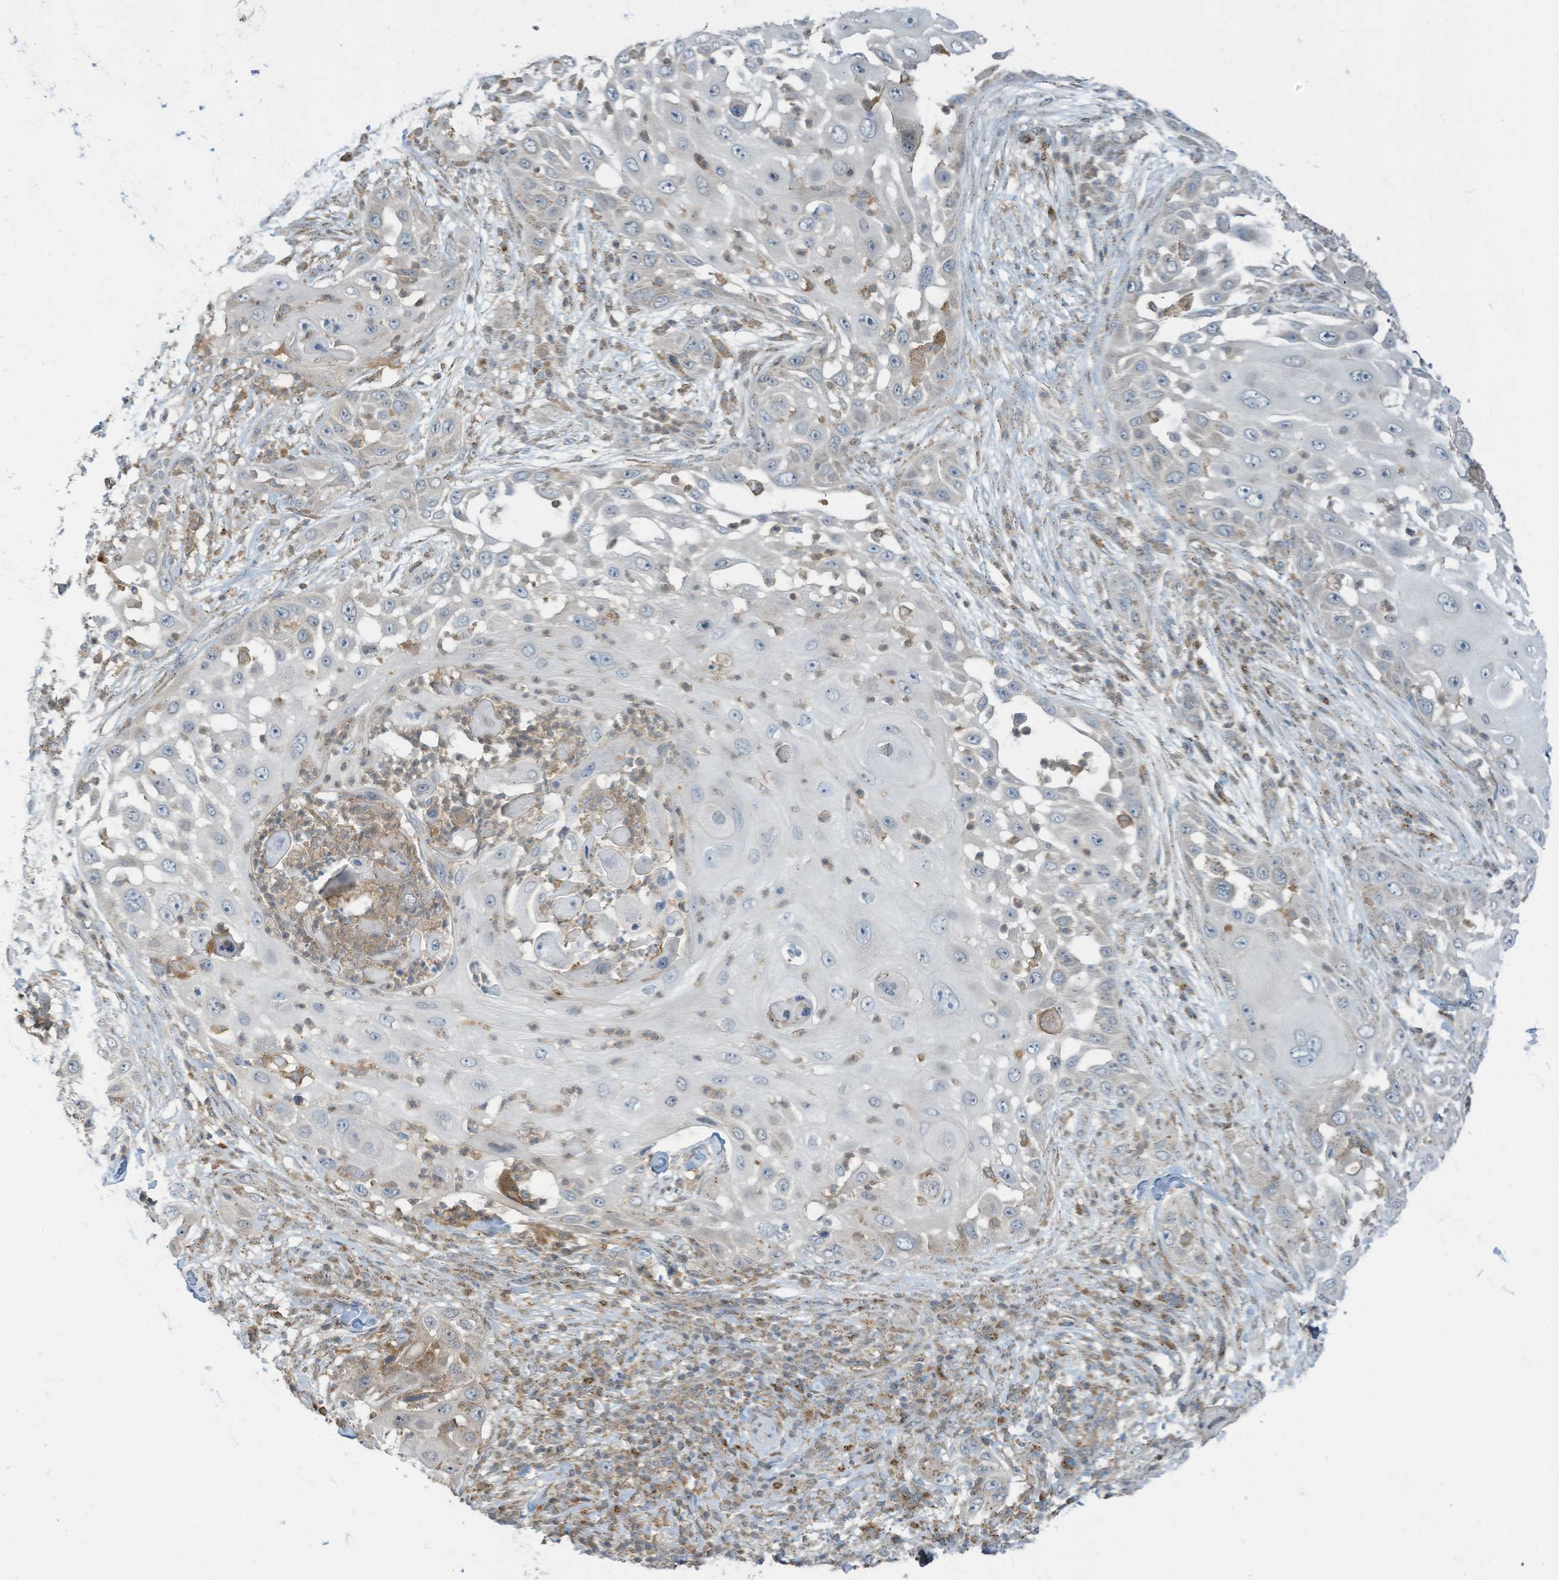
{"staining": {"intensity": "negative", "quantity": "none", "location": "none"}, "tissue": "skin cancer", "cell_type": "Tumor cells", "image_type": "cancer", "snomed": [{"axis": "morphology", "description": "Squamous cell carcinoma, NOS"}, {"axis": "topography", "description": "Skin"}], "caption": "Immunohistochemical staining of human squamous cell carcinoma (skin) reveals no significant expression in tumor cells.", "gene": "PARVG", "patient": {"sex": "female", "age": 44}}